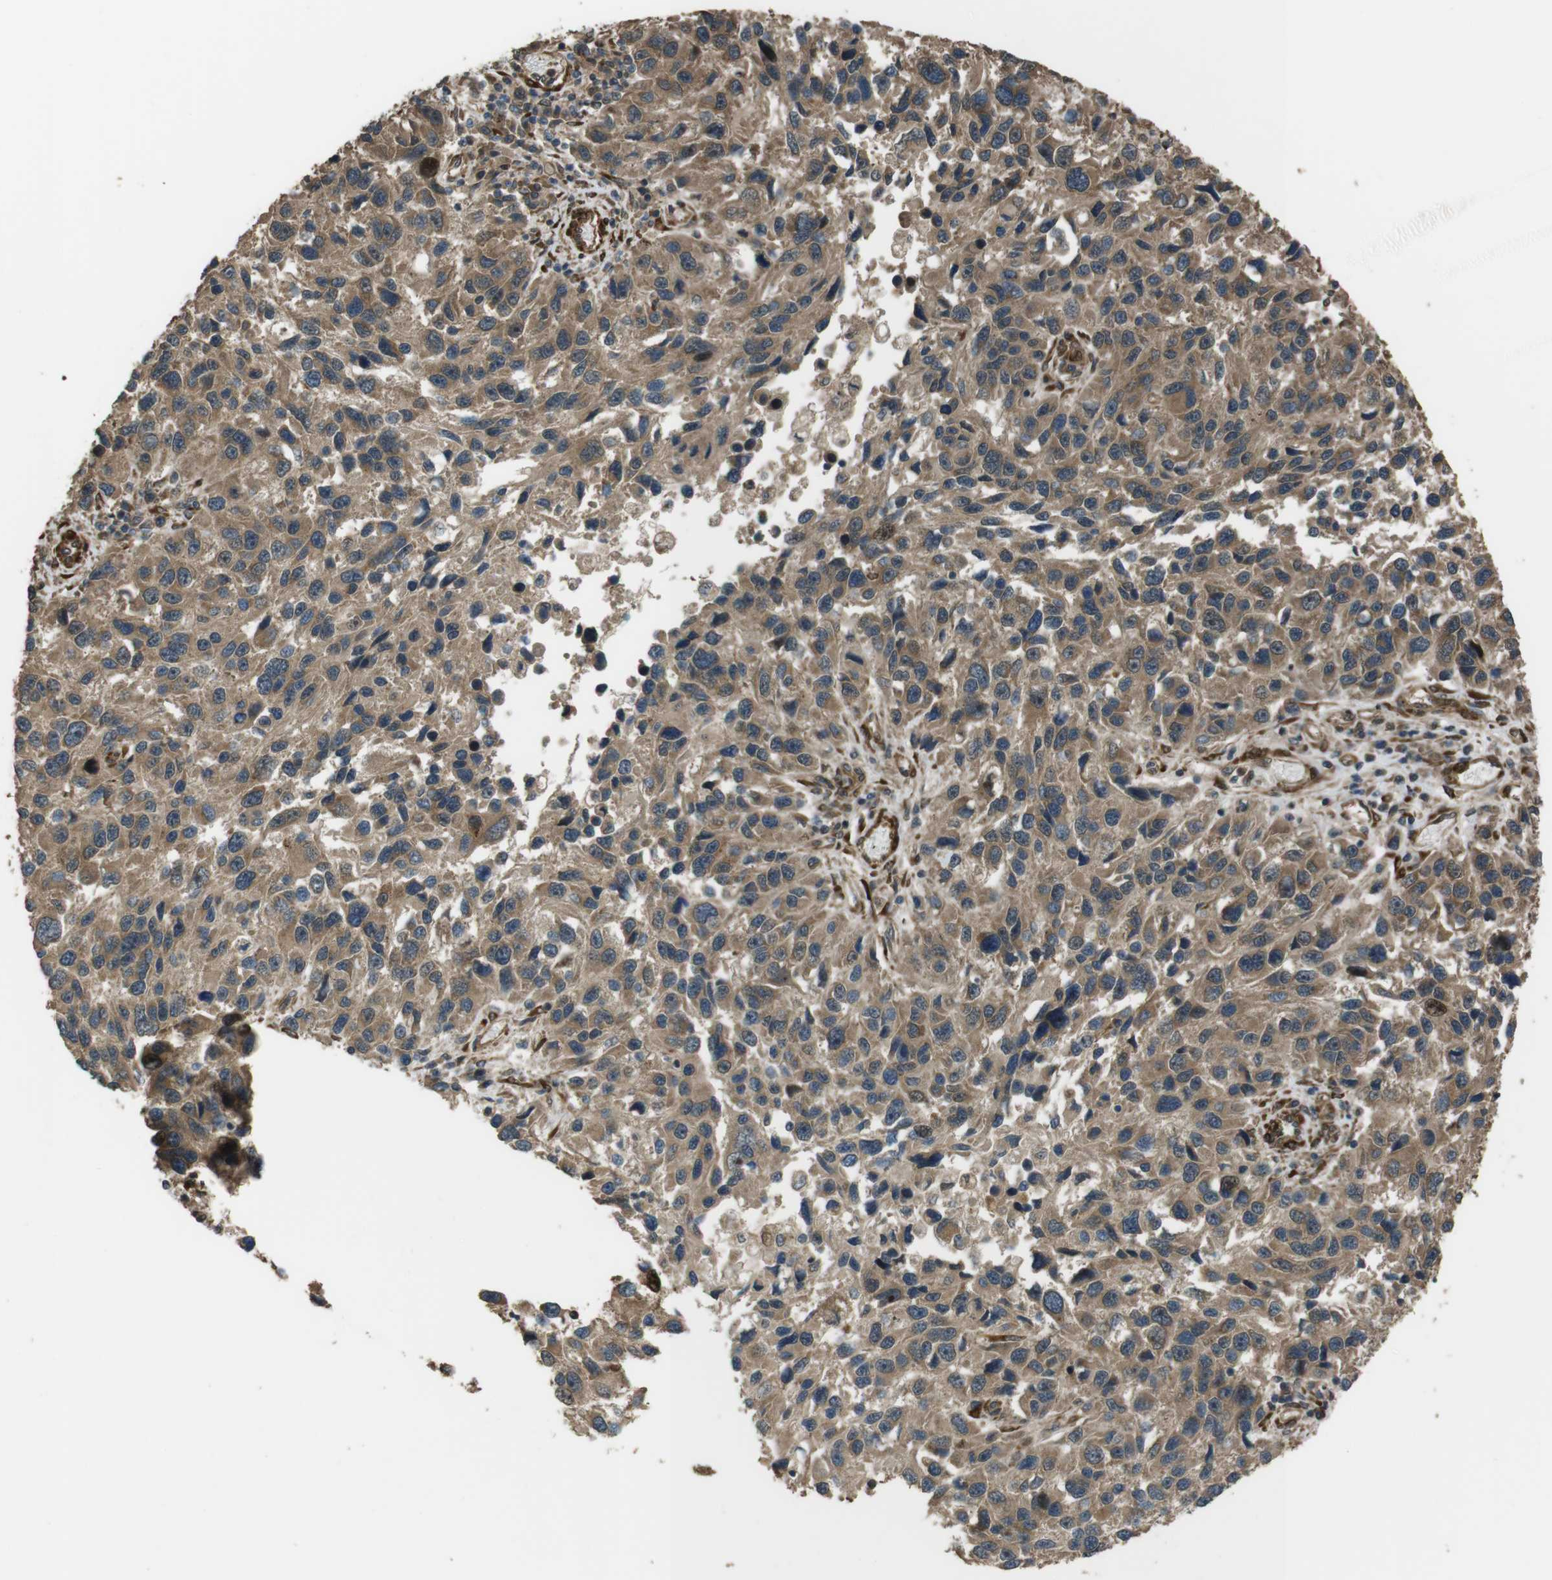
{"staining": {"intensity": "moderate", "quantity": ">75%", "location": "cytoplasmic/membranous"}, "tissue": "melanoma", "cell_type": "Tumor cells", "image_type": "cancer", "snomed": [{"axis": "morphology", "description": "Malignant melanoma, NOS"}, {"axis": "topography", "description": "Skin"}], "caption": "Immunohistochemistry micrograph of melanoma stained for a protein (brown), which displays medium levels of moderate cytoplasmic/membranous positivity in about >75% of tumor cells.", "gene": "MSRB3", "patient": {"sex": "male", "age": 53}}